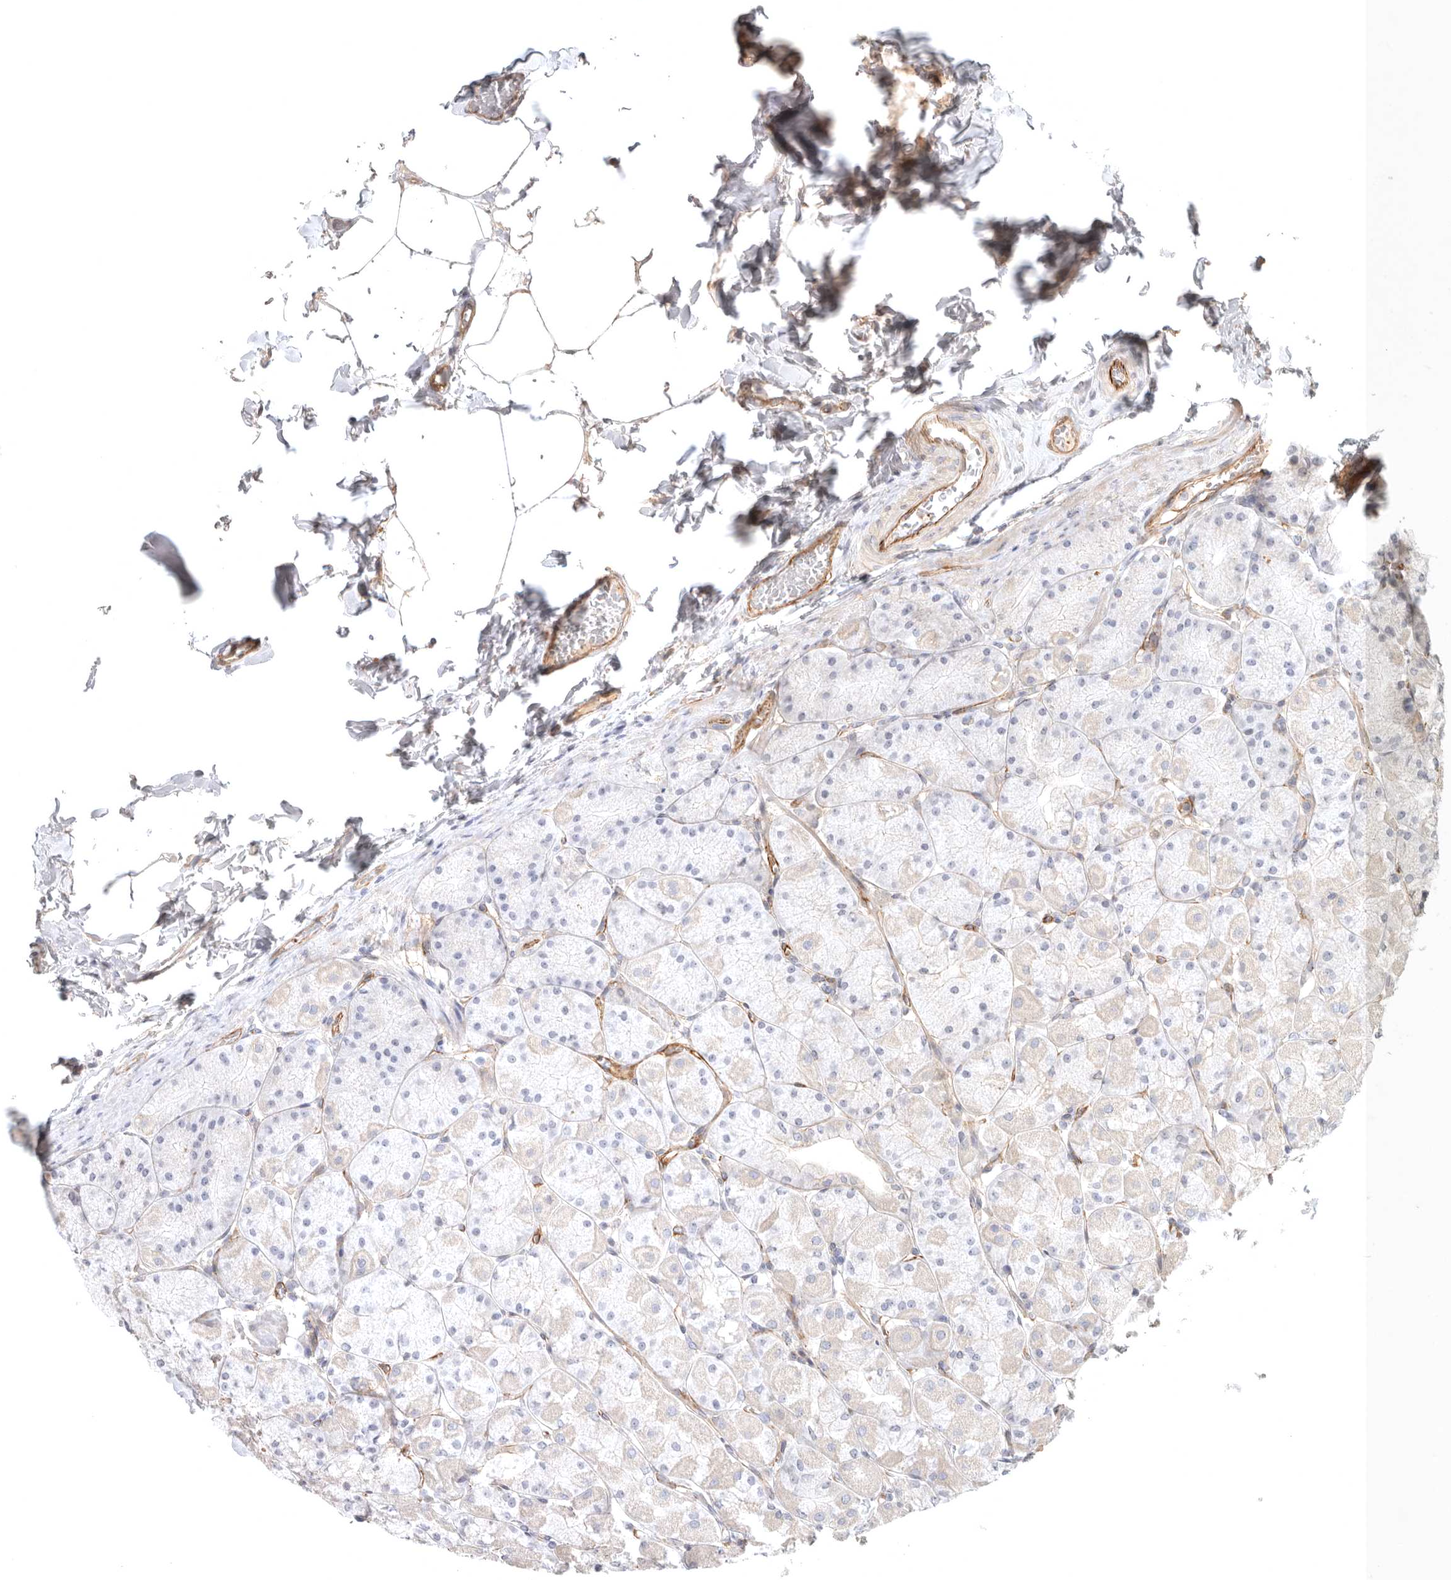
{"staining": {"intensity": "moderate", "quantity": "25%-75%", "location": "cytoplasmic/membranous"}, "tissue": "stomach", "cell_type": "Glandular cells", "image_type": "normal", "snomed": [{"axis": "morphology", "description": "Normal tissue, NOS"}, {"axis": "topography", "description": "Stomach, upper"}], "caption": "DAB immunohistochemical staining of unremarkable human stomach demonstrates moderate cytoplasmic/membranous protein expression in approximately 25%-75% of glandular cells.", "gene": "LONRF1", "patient": {"sex": "female", "age": 56}}